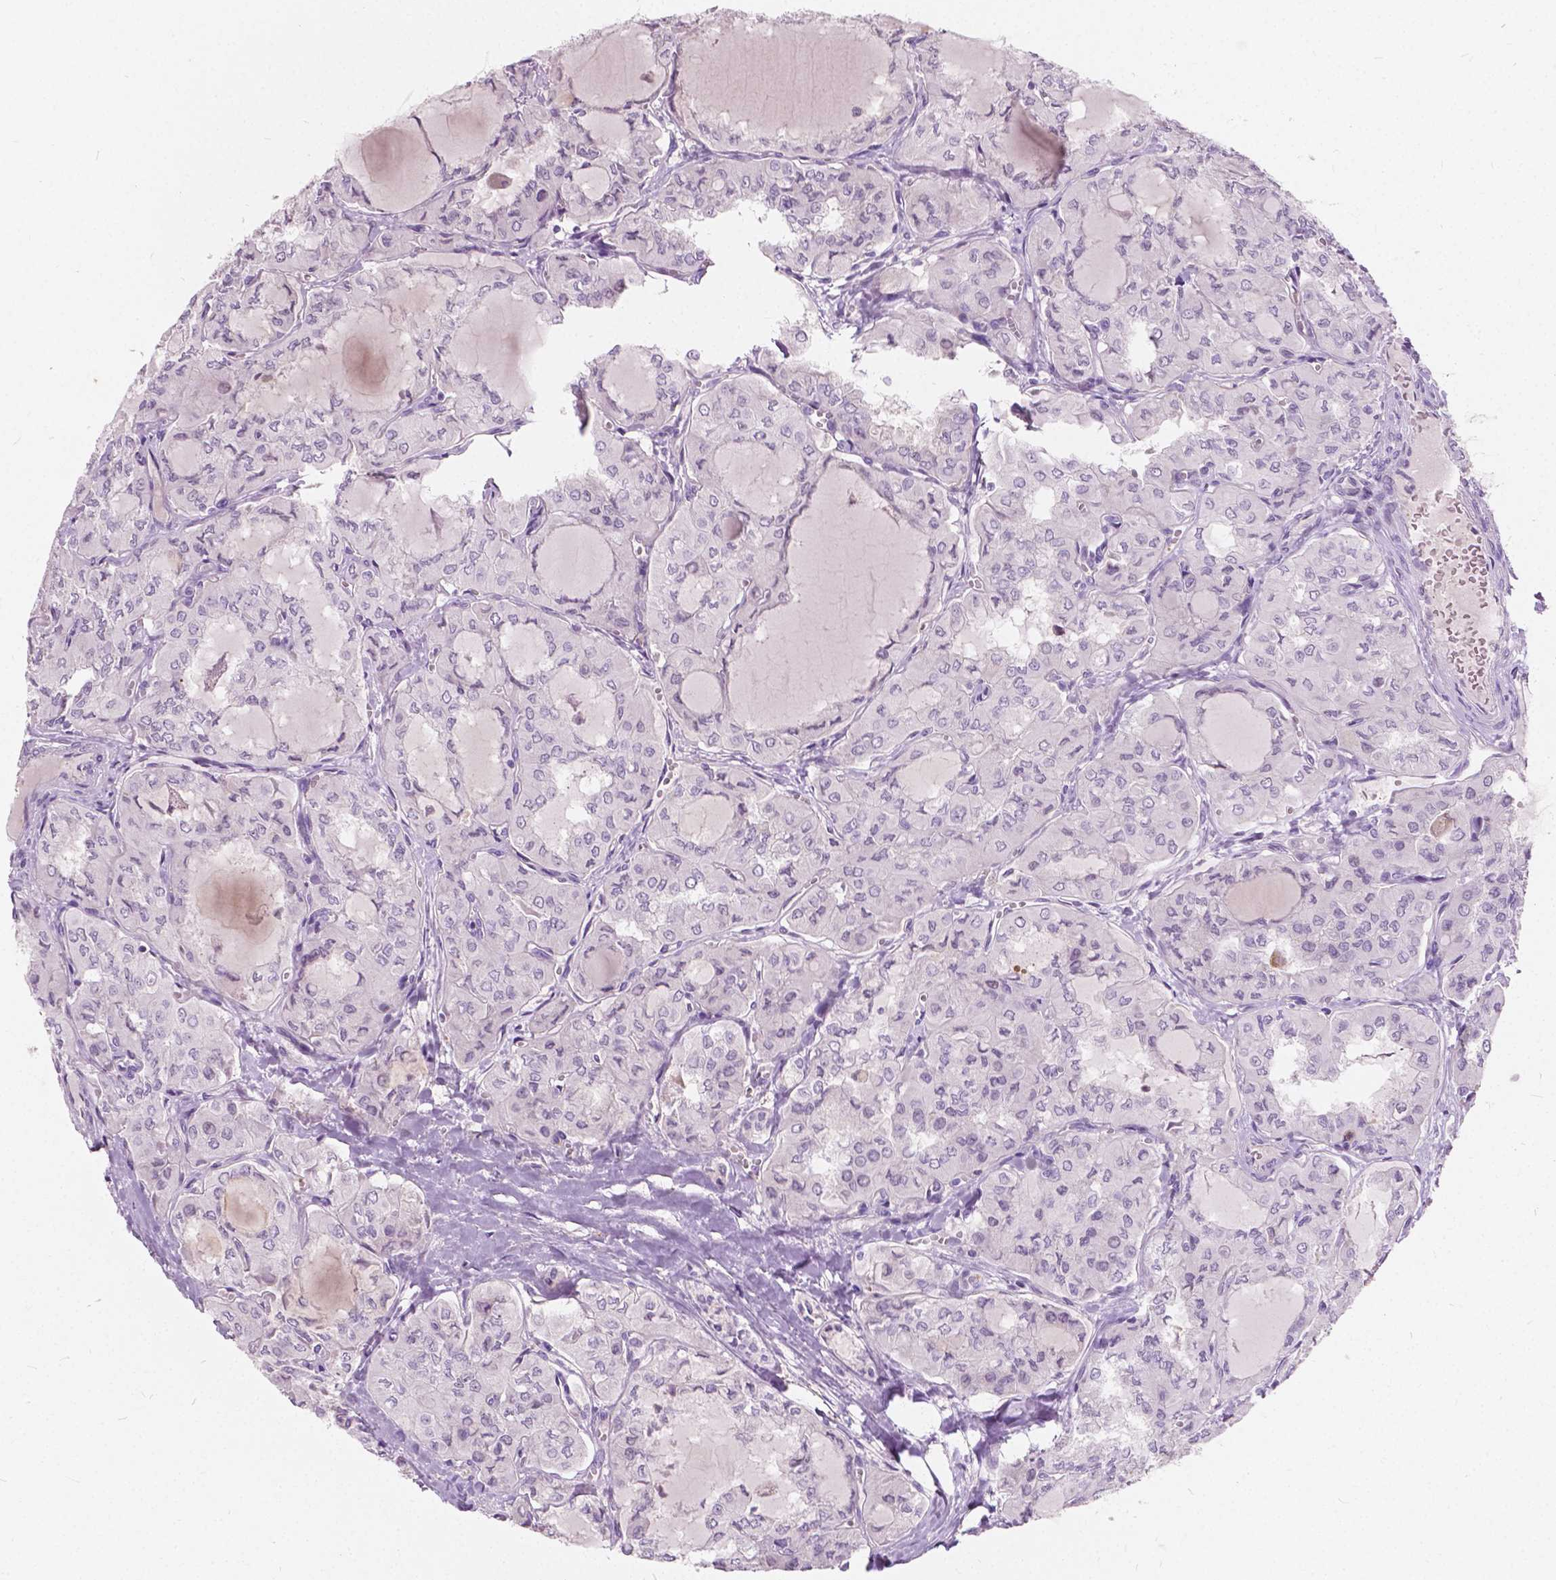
{"staining": {"intensity": "negative", "quantity": "none", "location": "none"}, "tissue": "thyroid cancer", "cell_type": "Tumor cells", "image_type": "cancer", "snomed": [{"axis": "morphology", "description": "Papillary adenocarcinoma, NOS"}, {"axis": "topography", "description": "Thyroid gland"}], "caption": "Image shows no significant protein positivity in tumor cells of thyroid papillary adenocarcinoma.", "gene": "DLX6", "patient": {"sex": "male", "age": 20}}